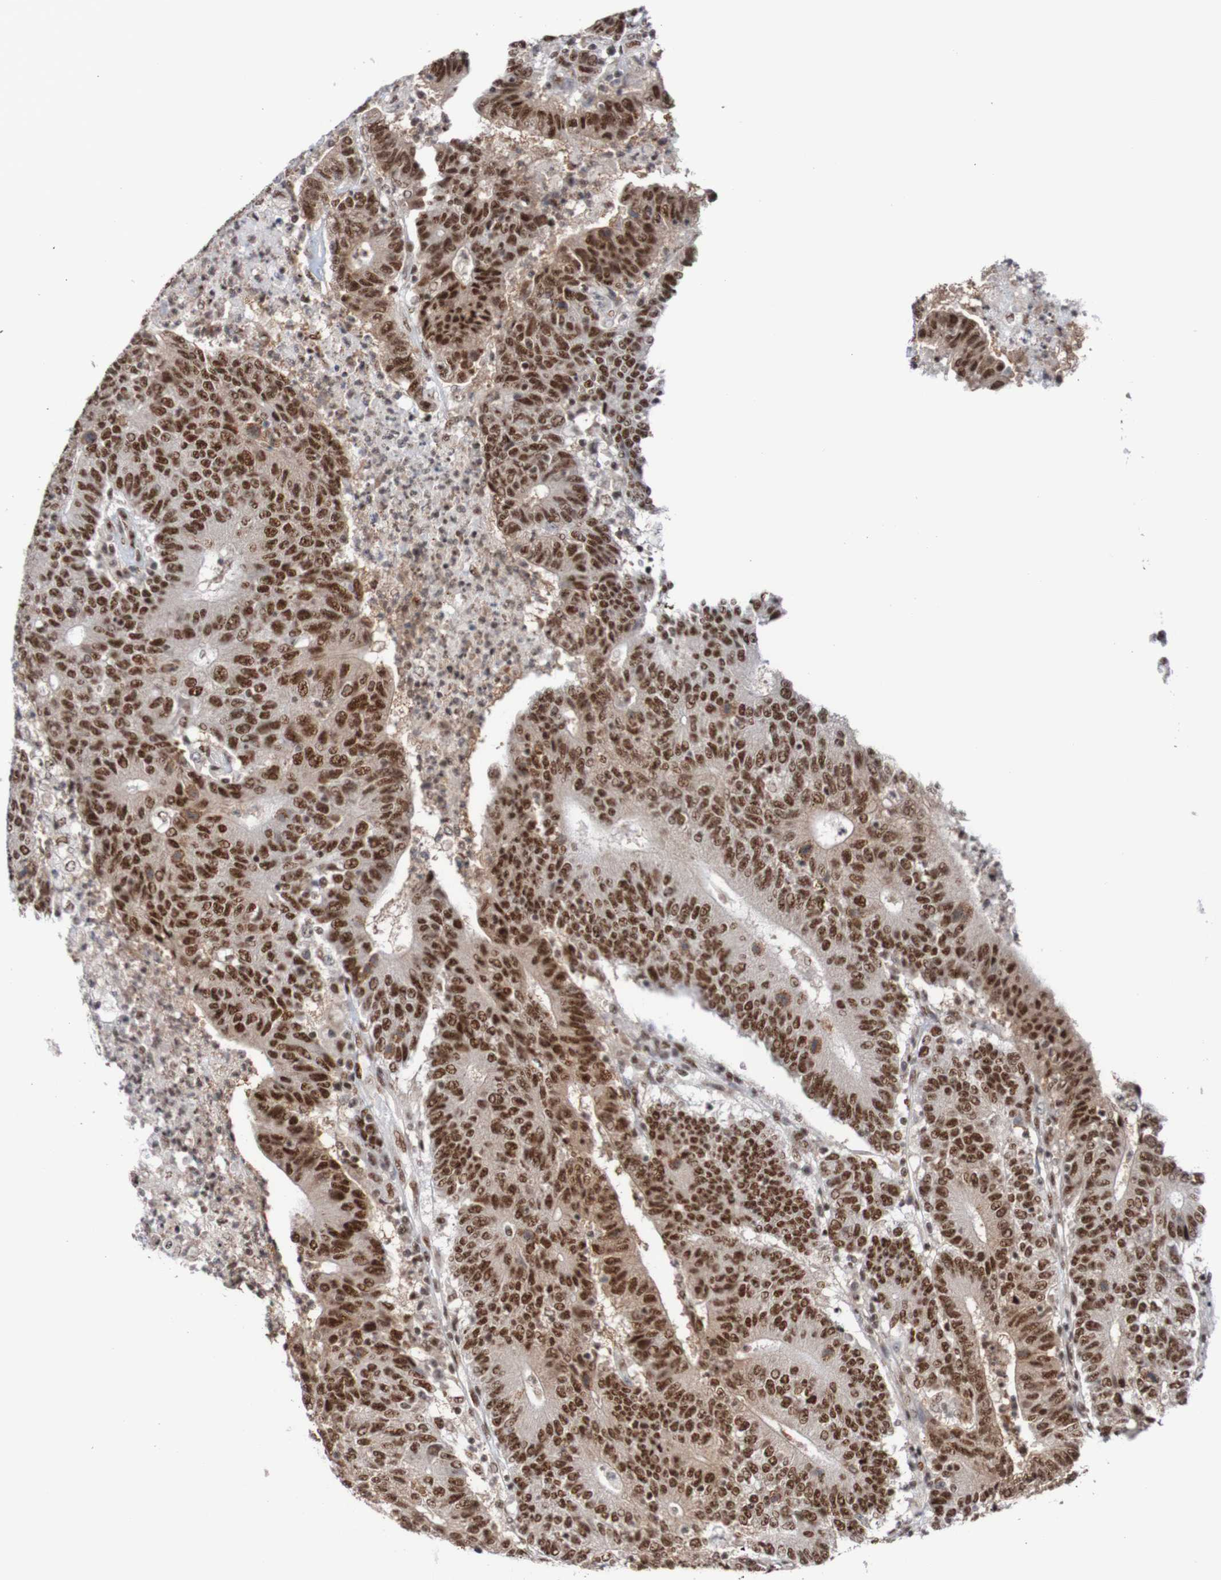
{"staining": {"intensity": "strong", "quantity": ">75%", "location": "cytoplasmic/membranous,nuclear"}, "tissue": "colorectal cancer", "cell_type": "Tumor cells", "image_type": "cancer", "snomed": [{"axis": "morphology", "description": "Normal tissue, NOS"}, {"axis": "morphology", "description": "Adenocarcinoma, NOS"}, {"axis": "topography", "description": "Colon"}], "caption": "This micrograph shows immunohistochemistry staining of human colorectal cancer (adenocarcinoma), with high strong cytoplasmic/membranous and nuclear positivity in approximately >75% of tumor cells.", "gene": "CDC5L", "patient": {"sex": "female", "age": 75}}